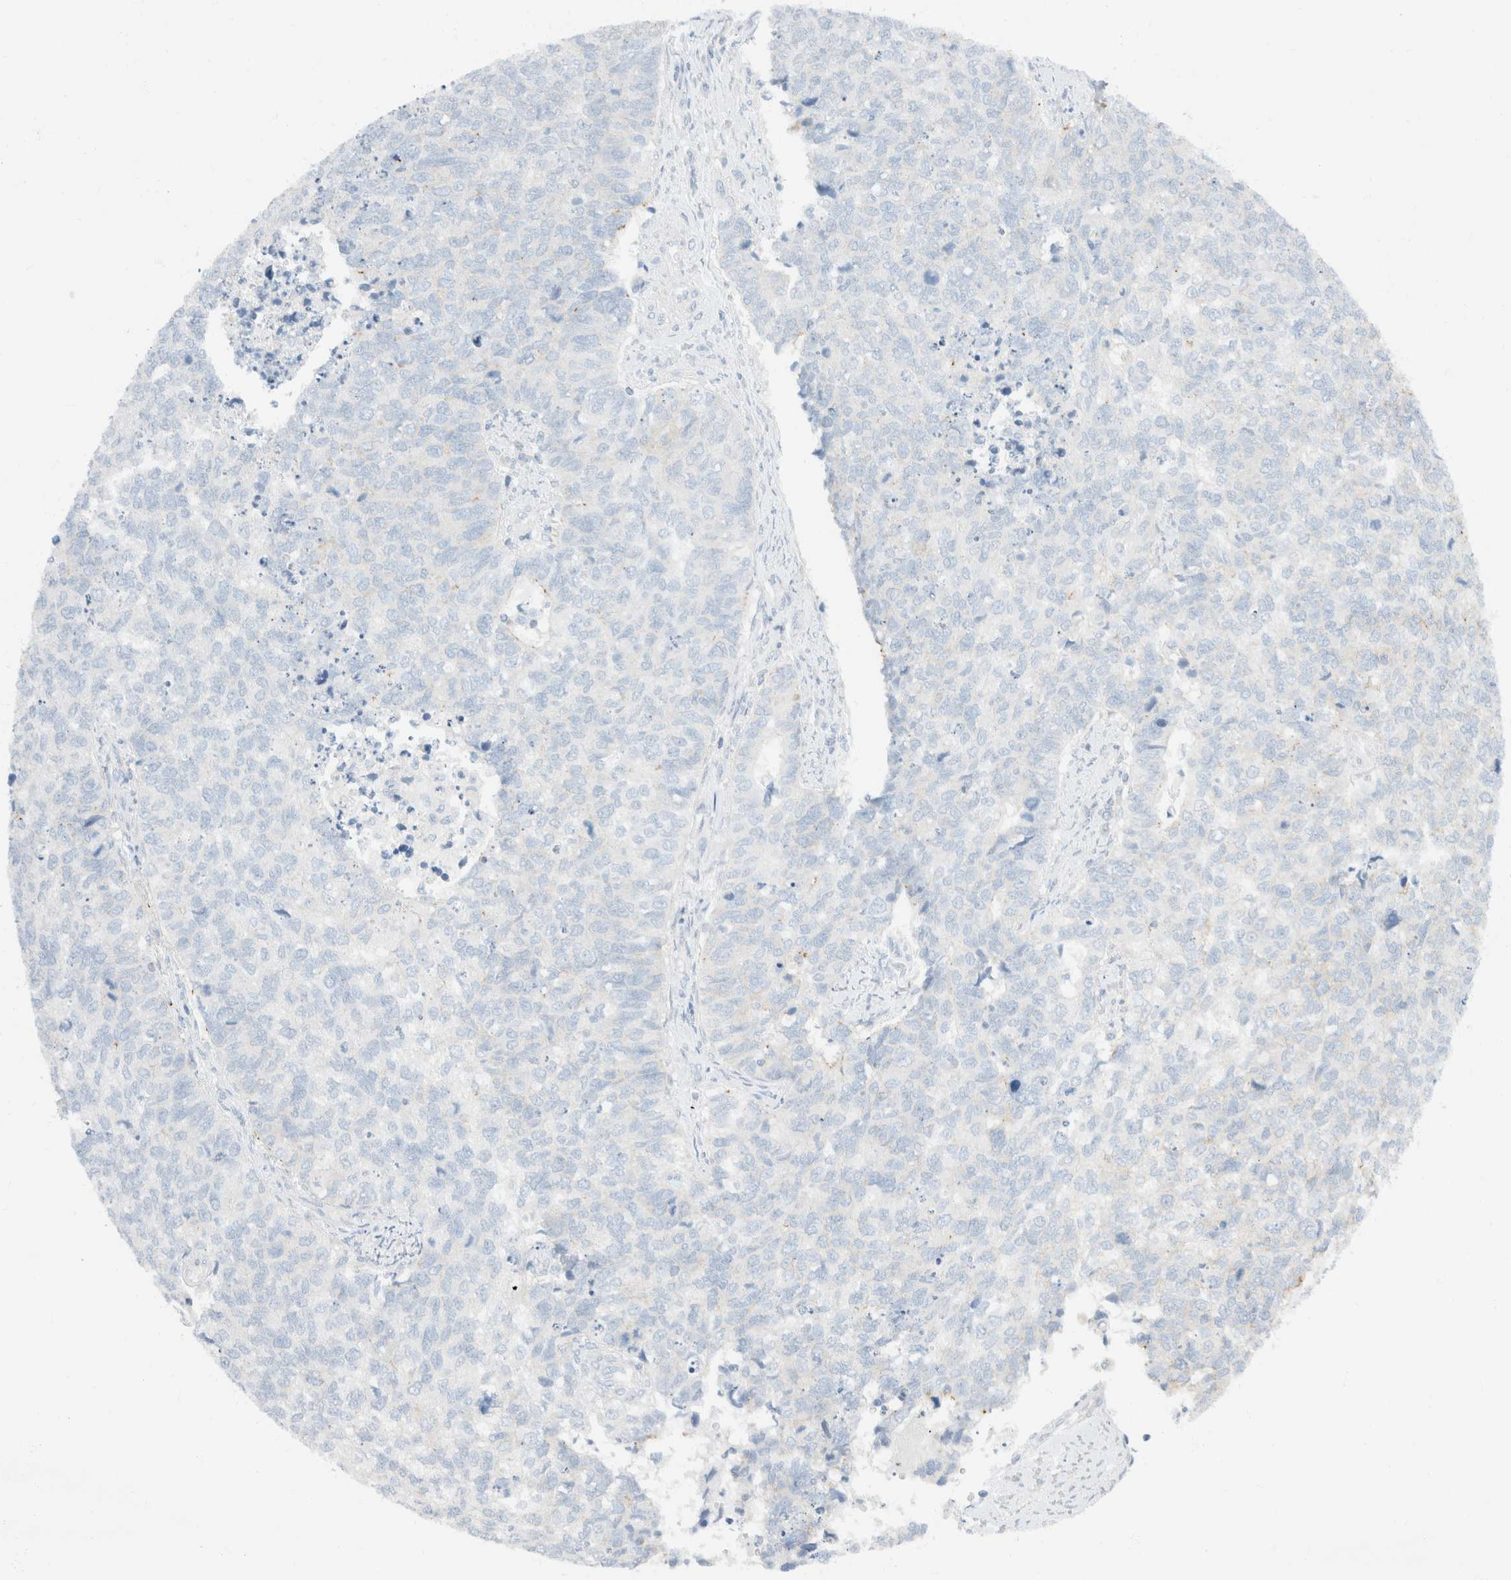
{"staining": {"intensity": "negative", "quantity": "none", "location": "none"}, "tissue": "cervical cancer", "cell_type": "Tumor cells", "image_type": "cancer", "snomed": [{"axis": "morphology", "description": "Squamous cell carcinoma, NOS"}, {"axis": "topography", "description": "Cervix"}], "caption": "This photomicrograph is of cervical cancer (squamous cell carcinoma) stained with IHC to label a protein in brown with the nuclei are counter-stained blue. There is no expression in tumor cells.", "gene": "SH3GLB2", "patient": {"sex": "female", "age": 63}}